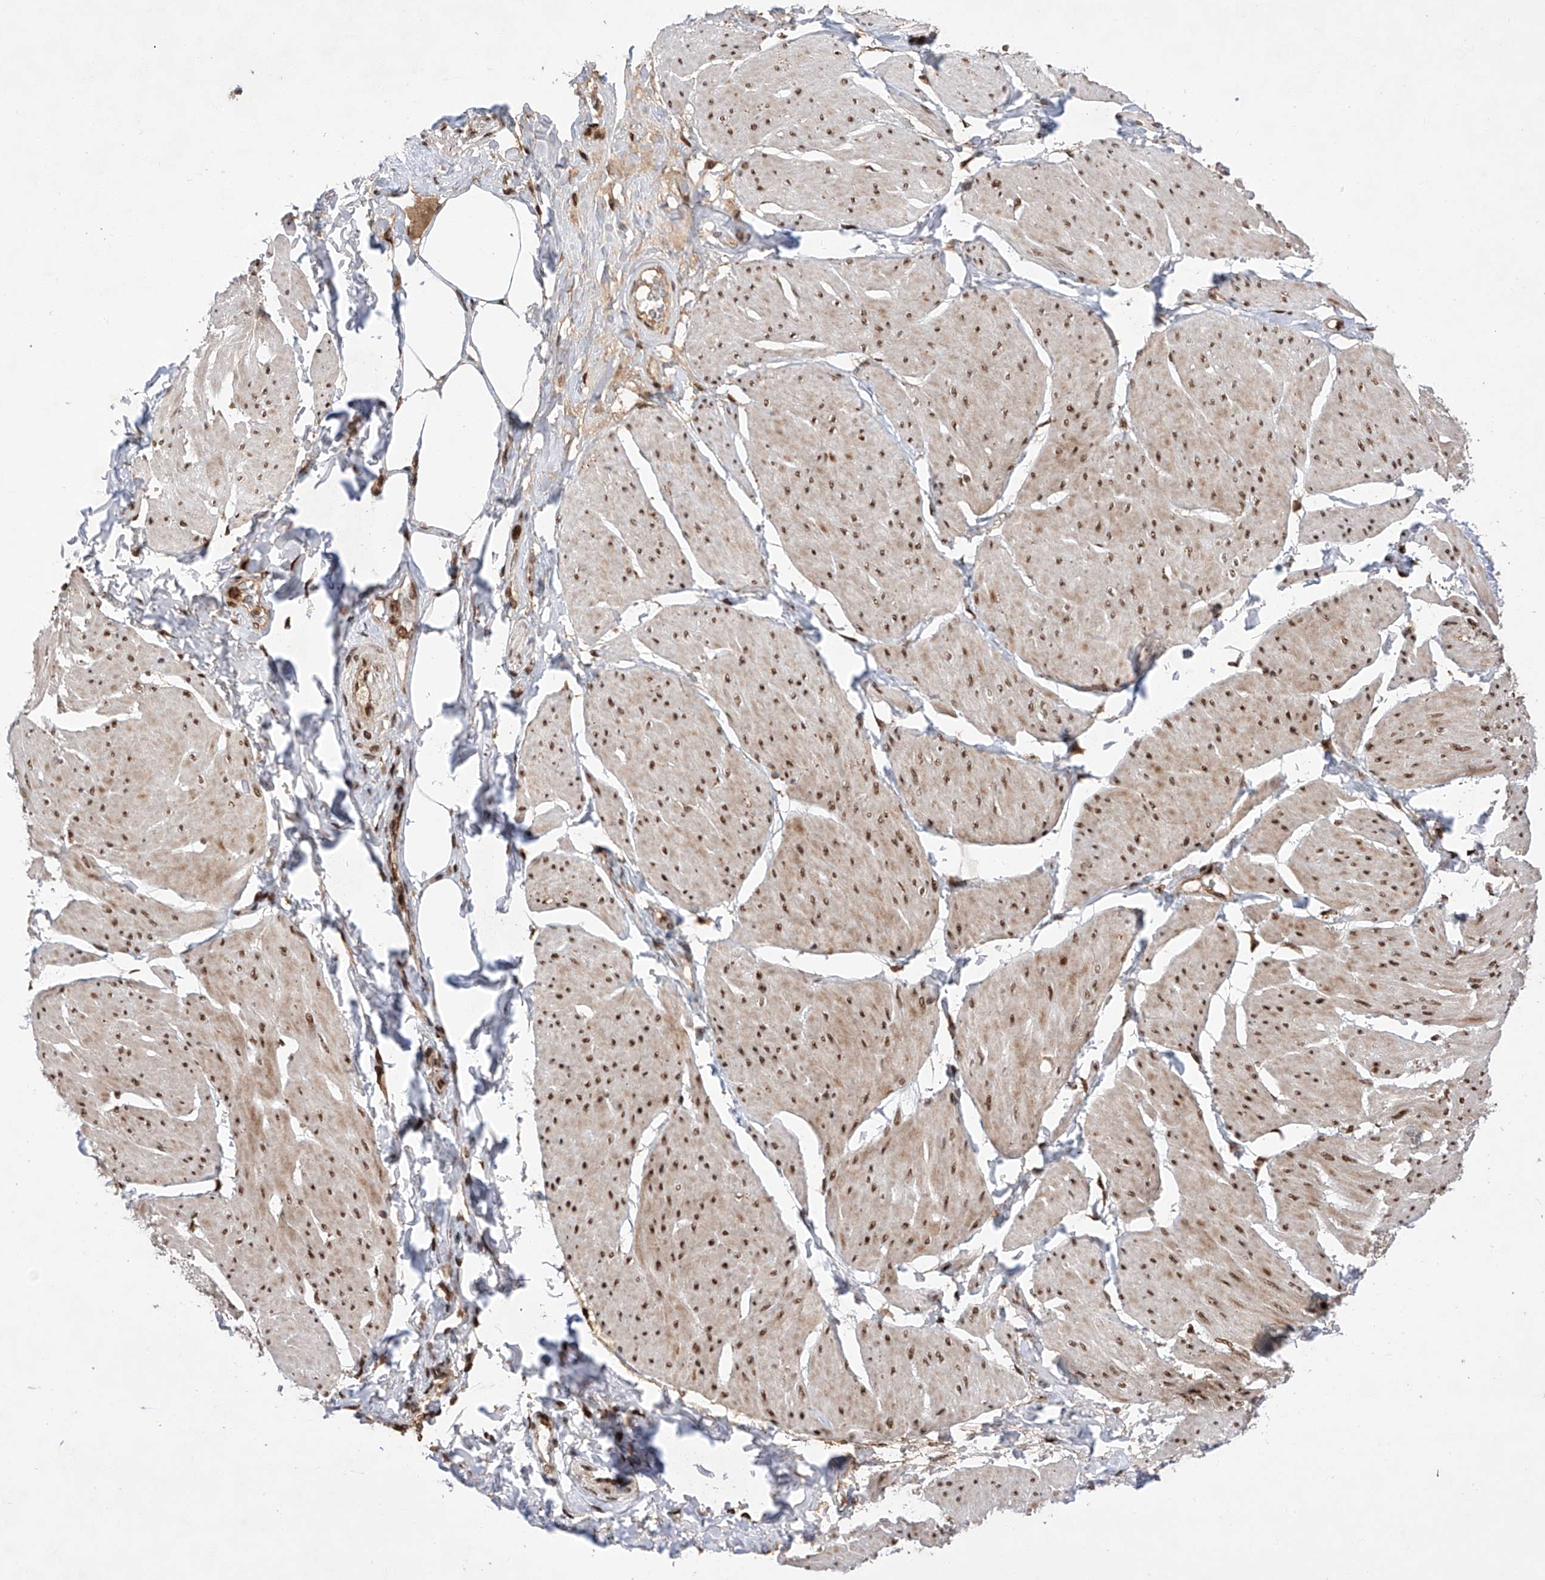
{"staining": {"intensity": "moderate", "quantity": ">75%", "location": "nuclear"}, "tissue": "smooth muscle", "cell_type": "Smooth muscle cells", "image_type": "normal", "snomed": [{"axis": "morphology", "description": "Urothelial carcinoma, High grade"}, {"axis": "topography", "description": "Urinary bladder"}], "caption": "Immunohistochemistry (IHC) staining of unremarkable smooth muscle, which reveals medium levels of moderate nuclear positivity in approximately >75% of smooth muscle cells indicating moderate nuclear protein staining. The staining was performed using DAB (3,3'-diaminobenzidine) (brown) for protein detection and nuclei were counterstained in hematoxylin (blue).", "gene": "ZNF280D", "patient": {"sex": "male", "age": 46}}